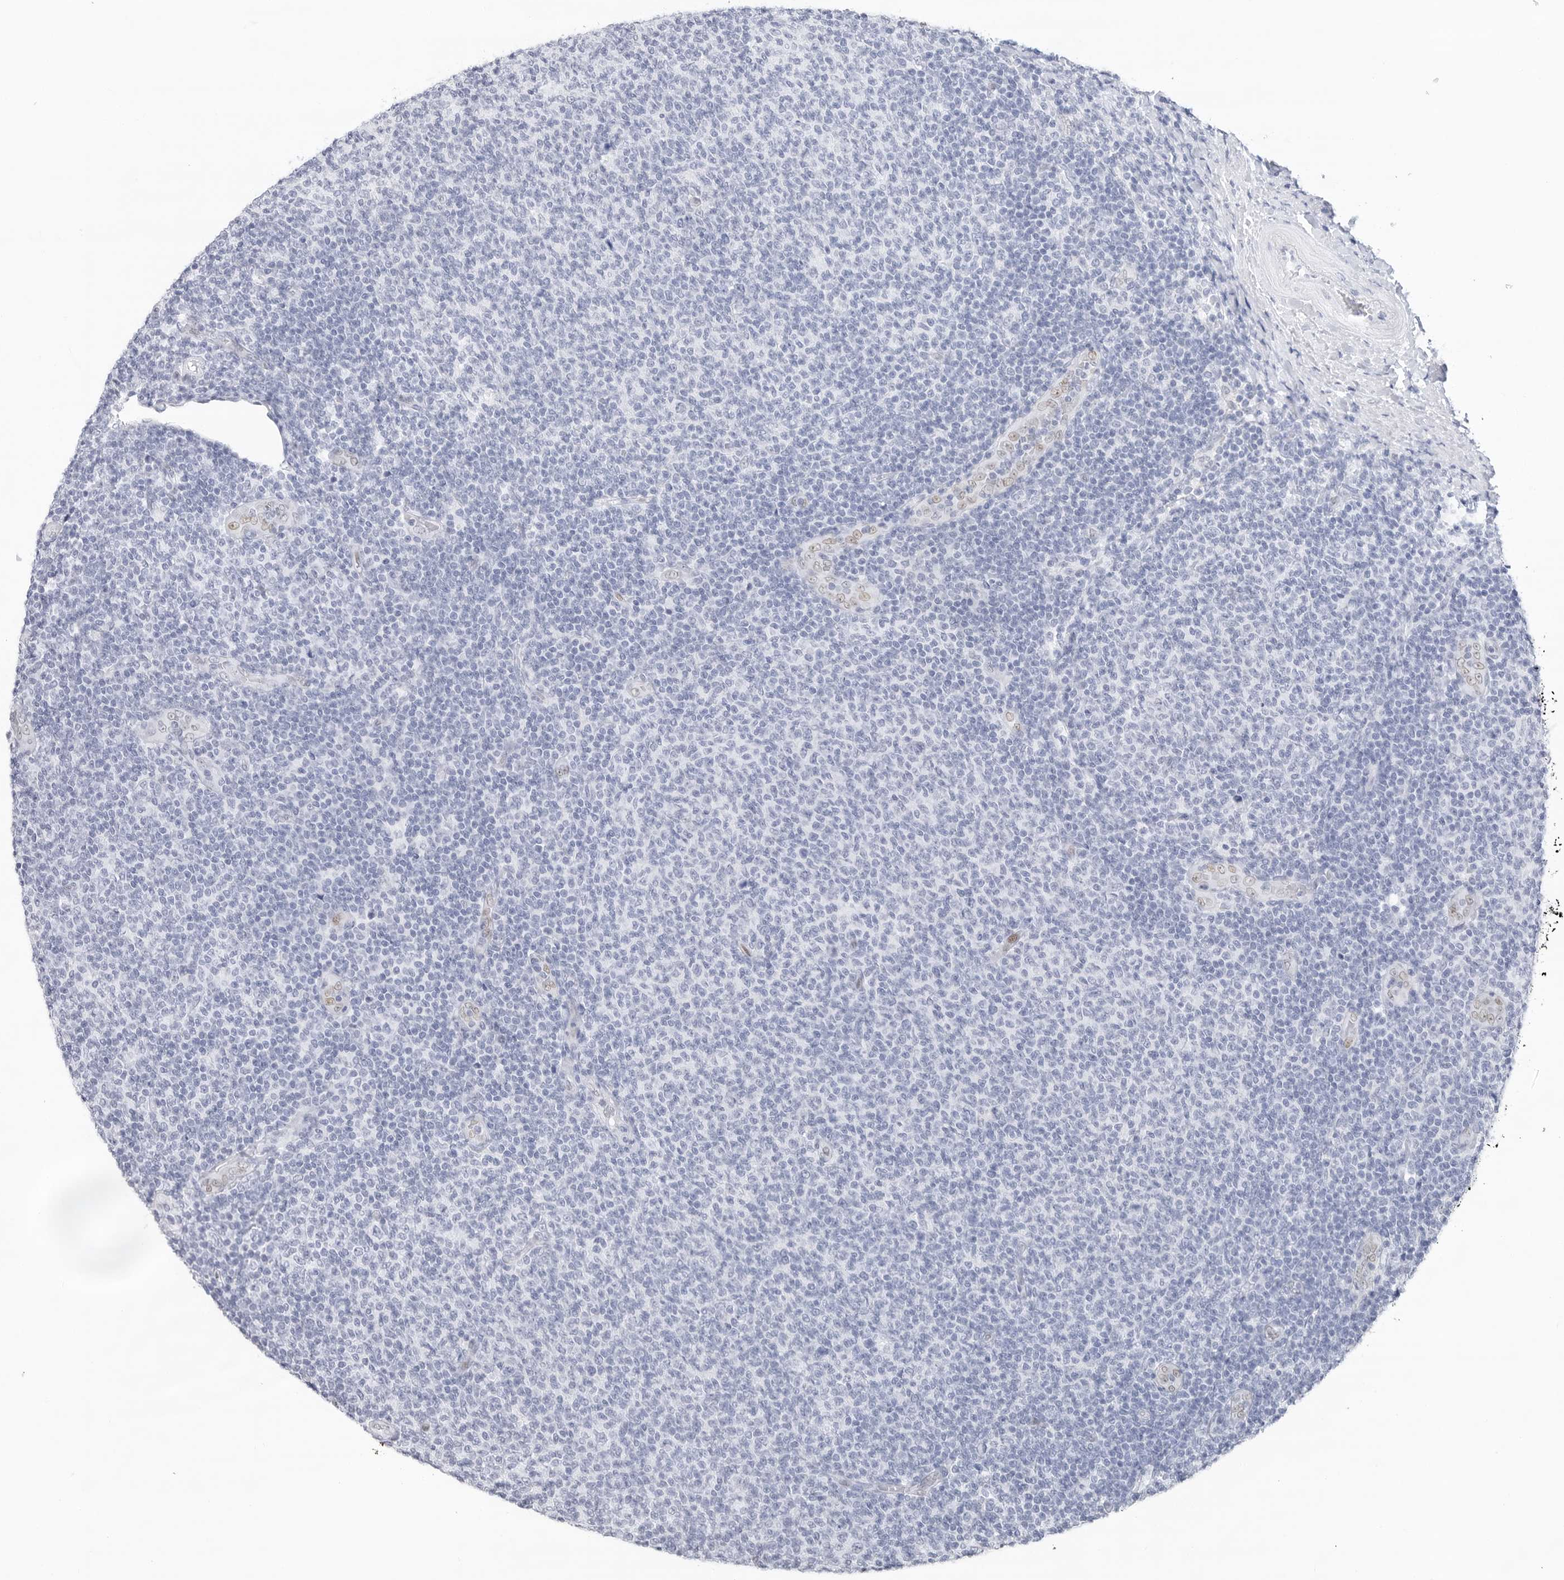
{"staining": {"intensity": "negative", "quantity": "none", "location": "none"}, "tissue": "lymphoma", "cell_type": "Tumor cells", "image_type": "cancer", "snomed": [{"axis": "morphology", "description": "Malignant lymphoma, non-Hodgkin's type, Low grade"}, {"axis": "topography", "description": "Lymph node"}], "caption": "Tumor cells are negative for protein expression in human lymphoma.", "gene": "SLC19A1", "patient": {"sex": "male", "age": 66}}